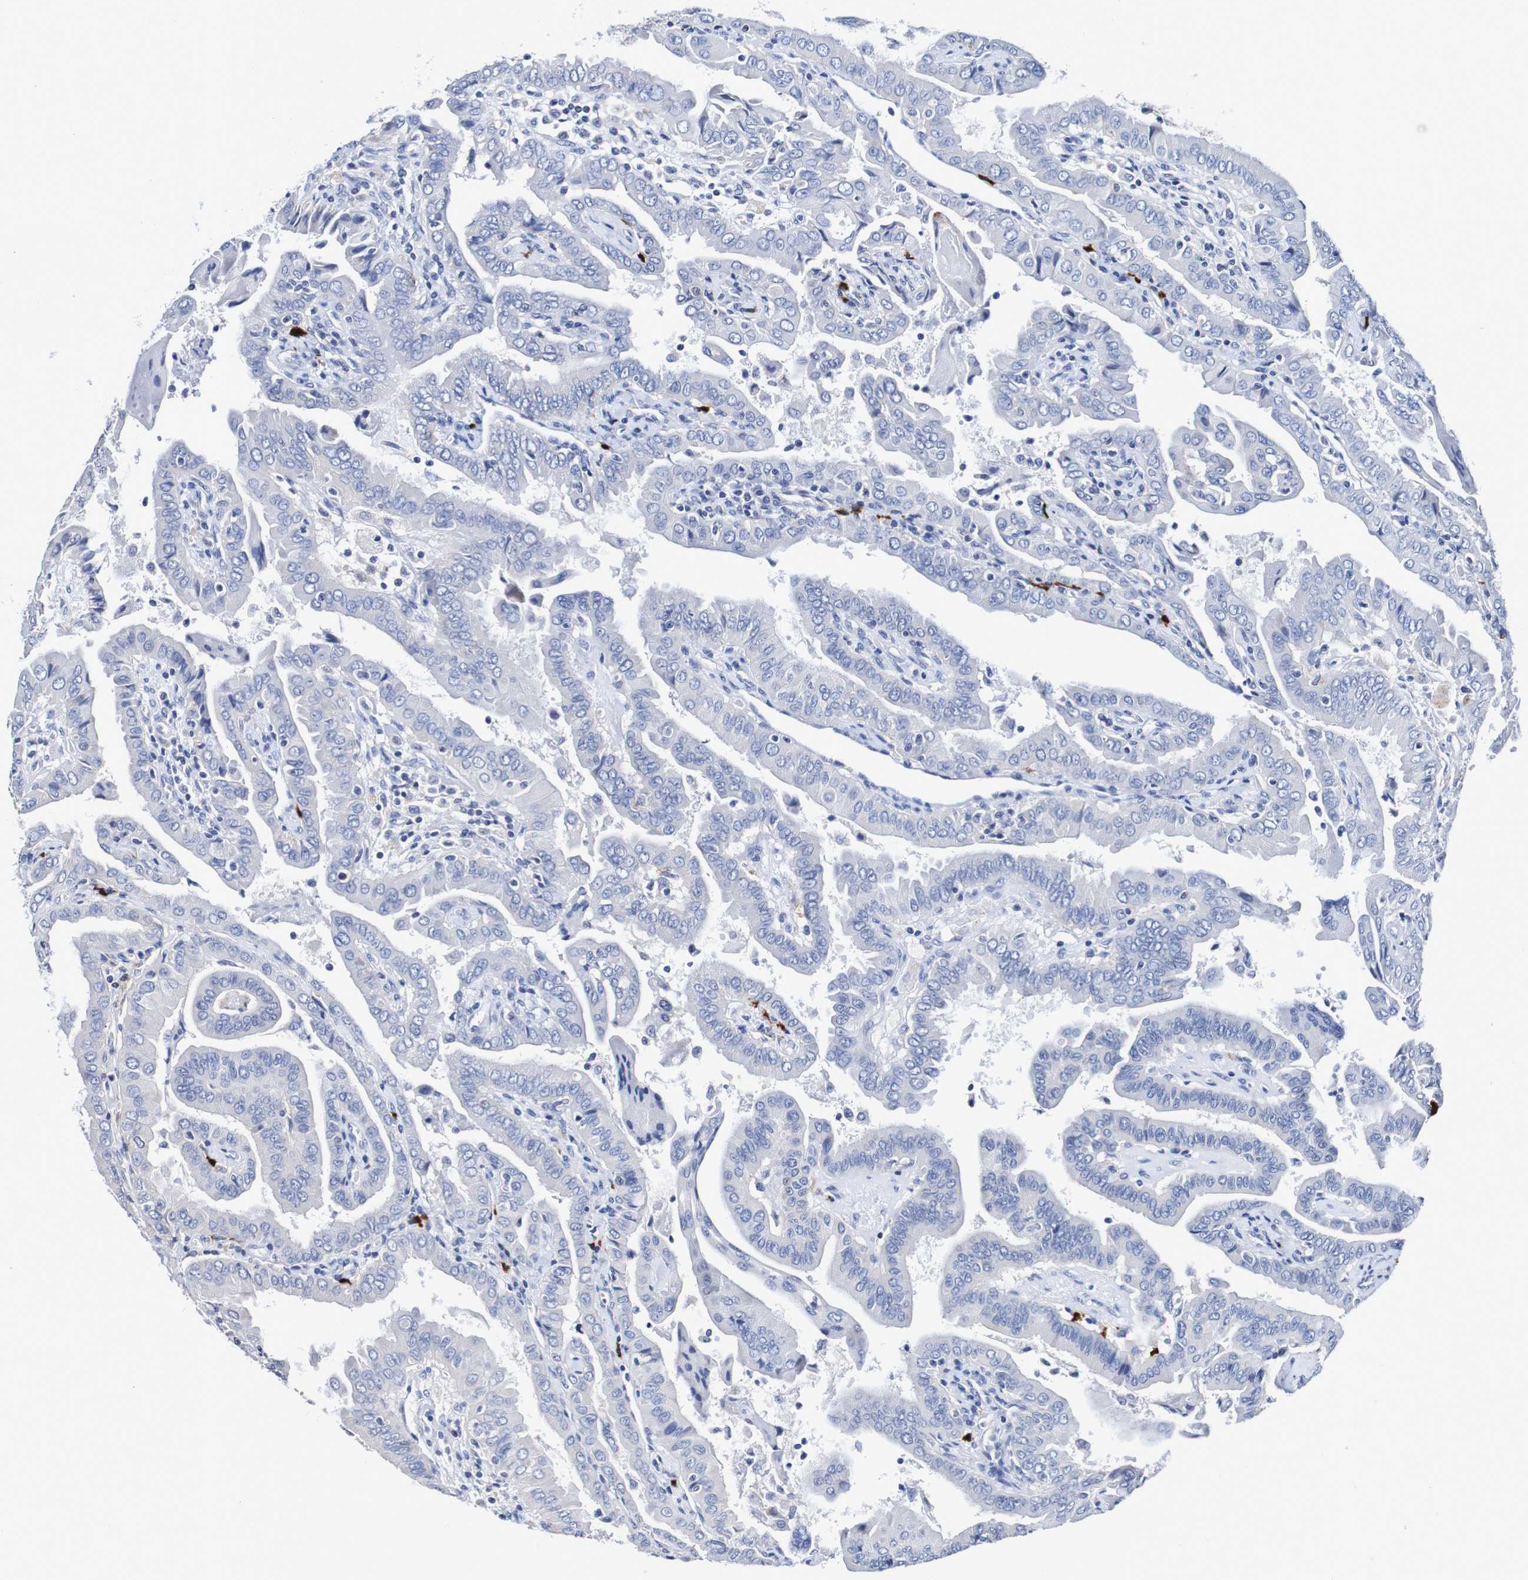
{"staining": {"intensity": "negative", "quantity": "none", "location": "none"}, "tissue": "thyroid cancer", "cell_type": "Tumor cells", "image_type": "cancer", "snomed": [{"axis": "morphology", "description": "Papillary adenocarcinoma, NOS"}, {"axis": "topography", "description": "Thyroid gland"}], "caption": "Immunohistochemical staining of human thyroid cancer displays no significant expression in tumor cells.", "gene": "ACVR1C", "patient": {"sex": "male", "age": 33}}